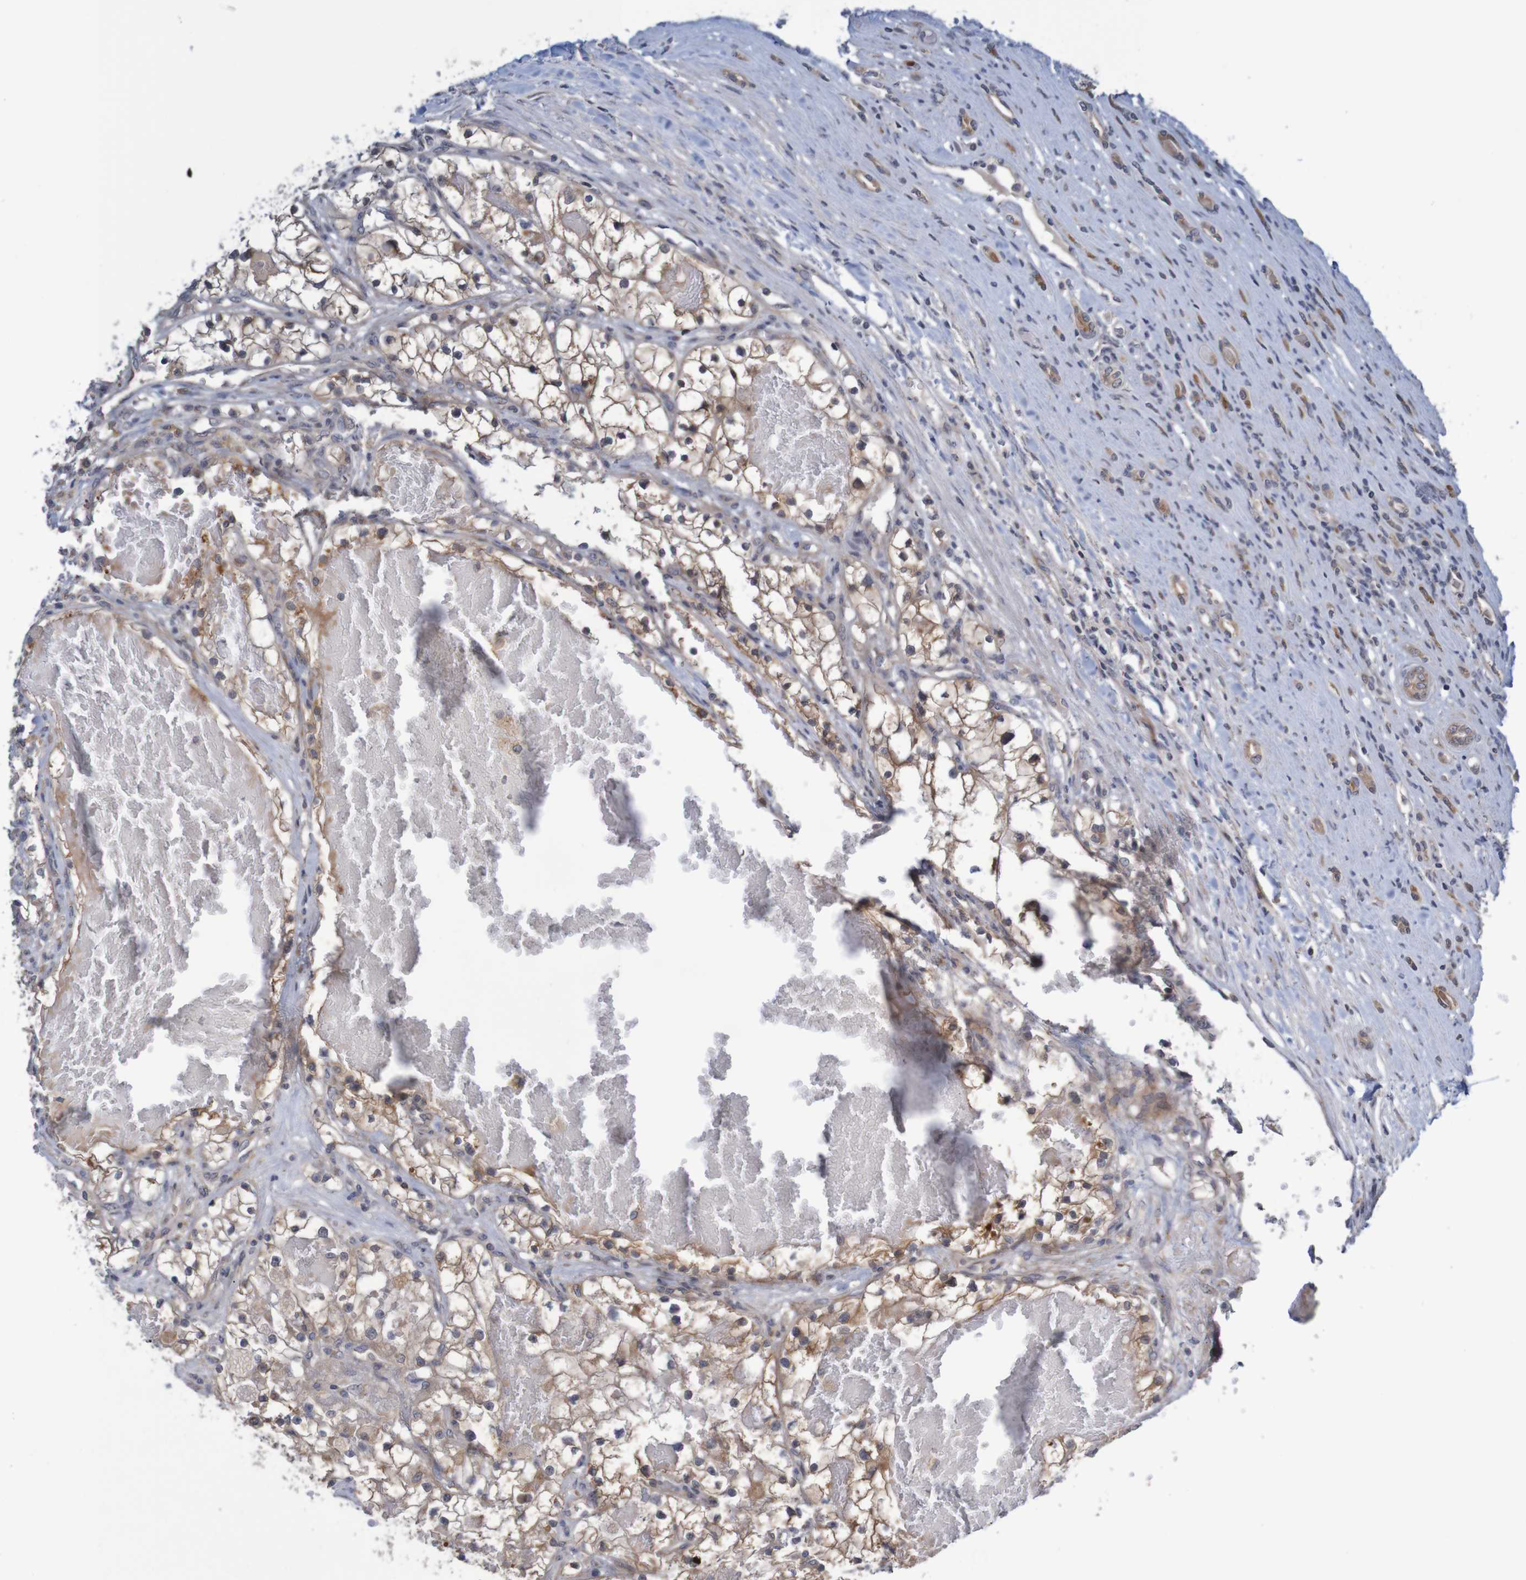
{"staining": {"intensity": "moderate", "quantity": "25%-75%", "location": "cytoplasmic/membranous"}, "tissue": "renal cancer", "cell_type": "Tumor cells", "image_type": "cancer", "snomed": [{"axis": "morphology", "description": "Adenocarcinoma, NOS"}, {"axis": "topography", "description": "Kidney"}], "caption": "IHC micrograph of neoplastic tissue: human renal adenocarcinoma stained using IHC exhibits medium levels of moderate protein expression localized specifically in the cytoplasmic/membranous of tumor cells, appearing as a cytoplasmic/membranous brown color.", "gene": "ANKK1", "patient": {"sex": "male", "age": 68}}